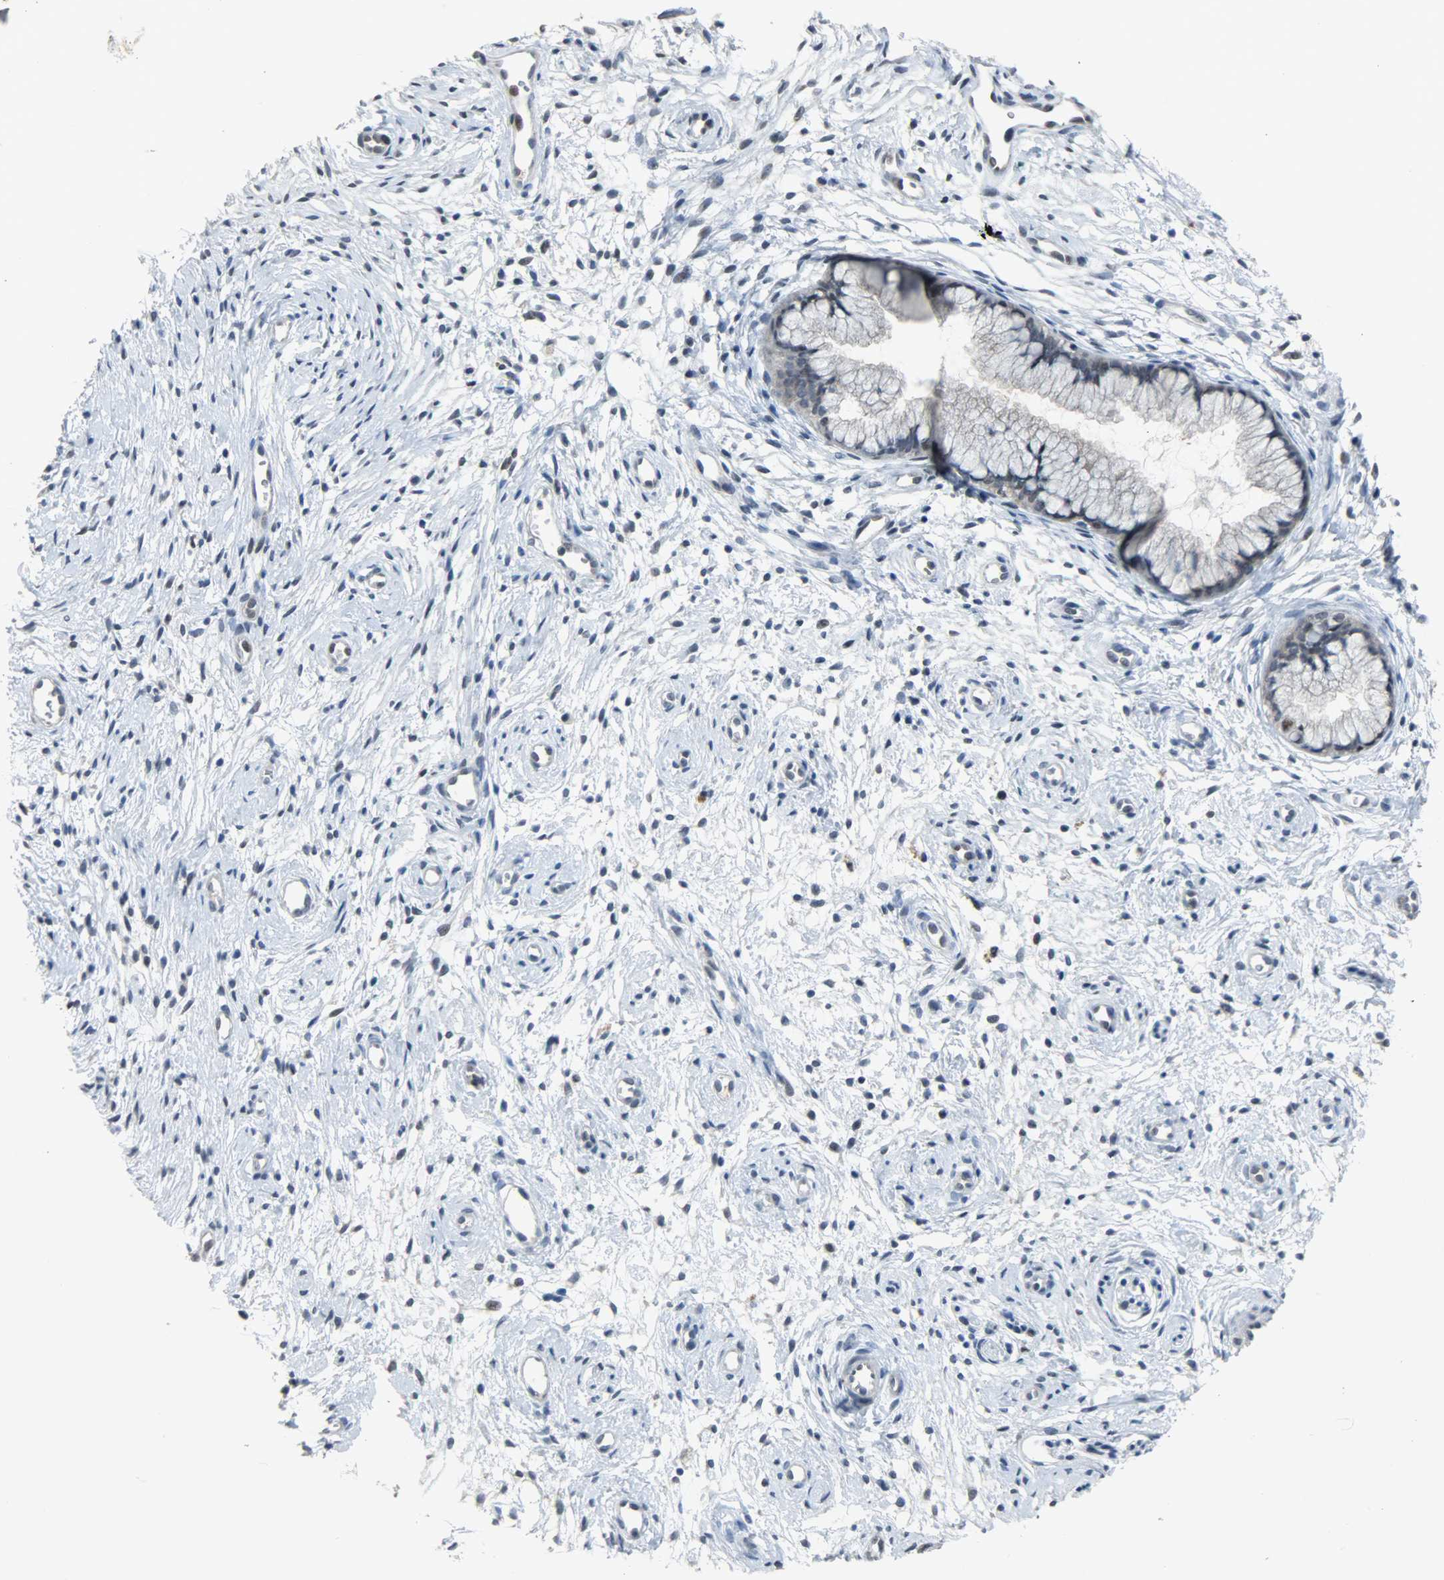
{"staining": {"intensity": "negative", "quantity": "none", "location": "none"}, "tissue": "cervix", "cell_type": "Glandular cells", "image_type": "normal", "snomed": [{"axis": "morphology", "description": "Normal tissue, NOS"}, {"axis": "topography", "description": "Cervix"}], "caption": "Photomicrograph shows no significant protein expression in glandular cells of unremarkable cervix.", "gene": "PPARG", "patient": {"sex": "female", "age": 39}}